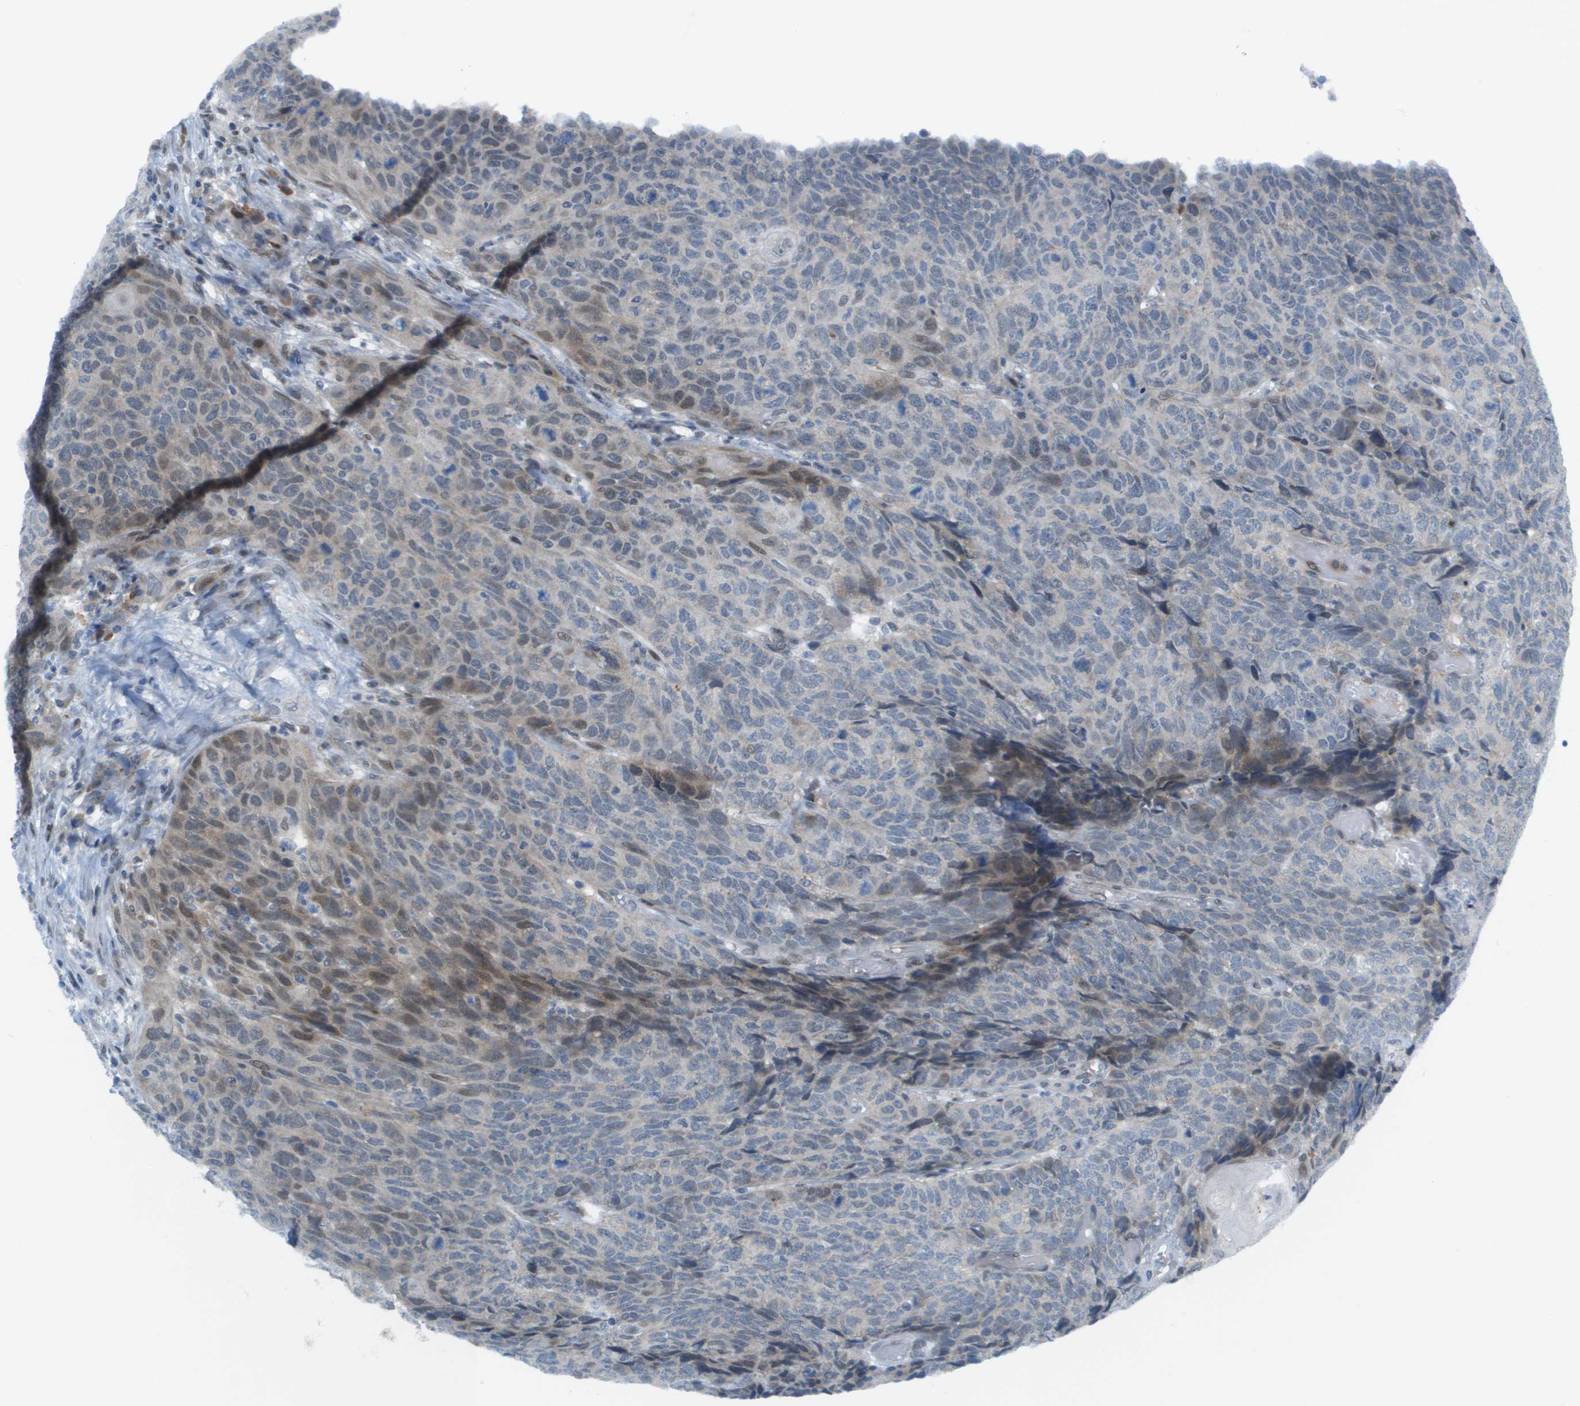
{"staining": {"intensity": "moderate", "quantity": "<25%", "location": "cytoplasmic/membranous,nuclear"}, "tissue": "head and neck cancer", "cell_type": "Tumor cells", "image_type": "cancer", "snomed": [{"axis": "morphology", "description": "Squamous cell carcinoma, NOS"}, {"axis": "topography", "description": "Head-Neck"}], "caption": "Protein expression by IHC demonstrates moderate cytoplasmic/membranous and nuclear expression in about <25% of tumor cells in head and neck squamous cell carcinoma.", "gene": "CACNB4", "patient": {"sex": "male", "age": 66}}